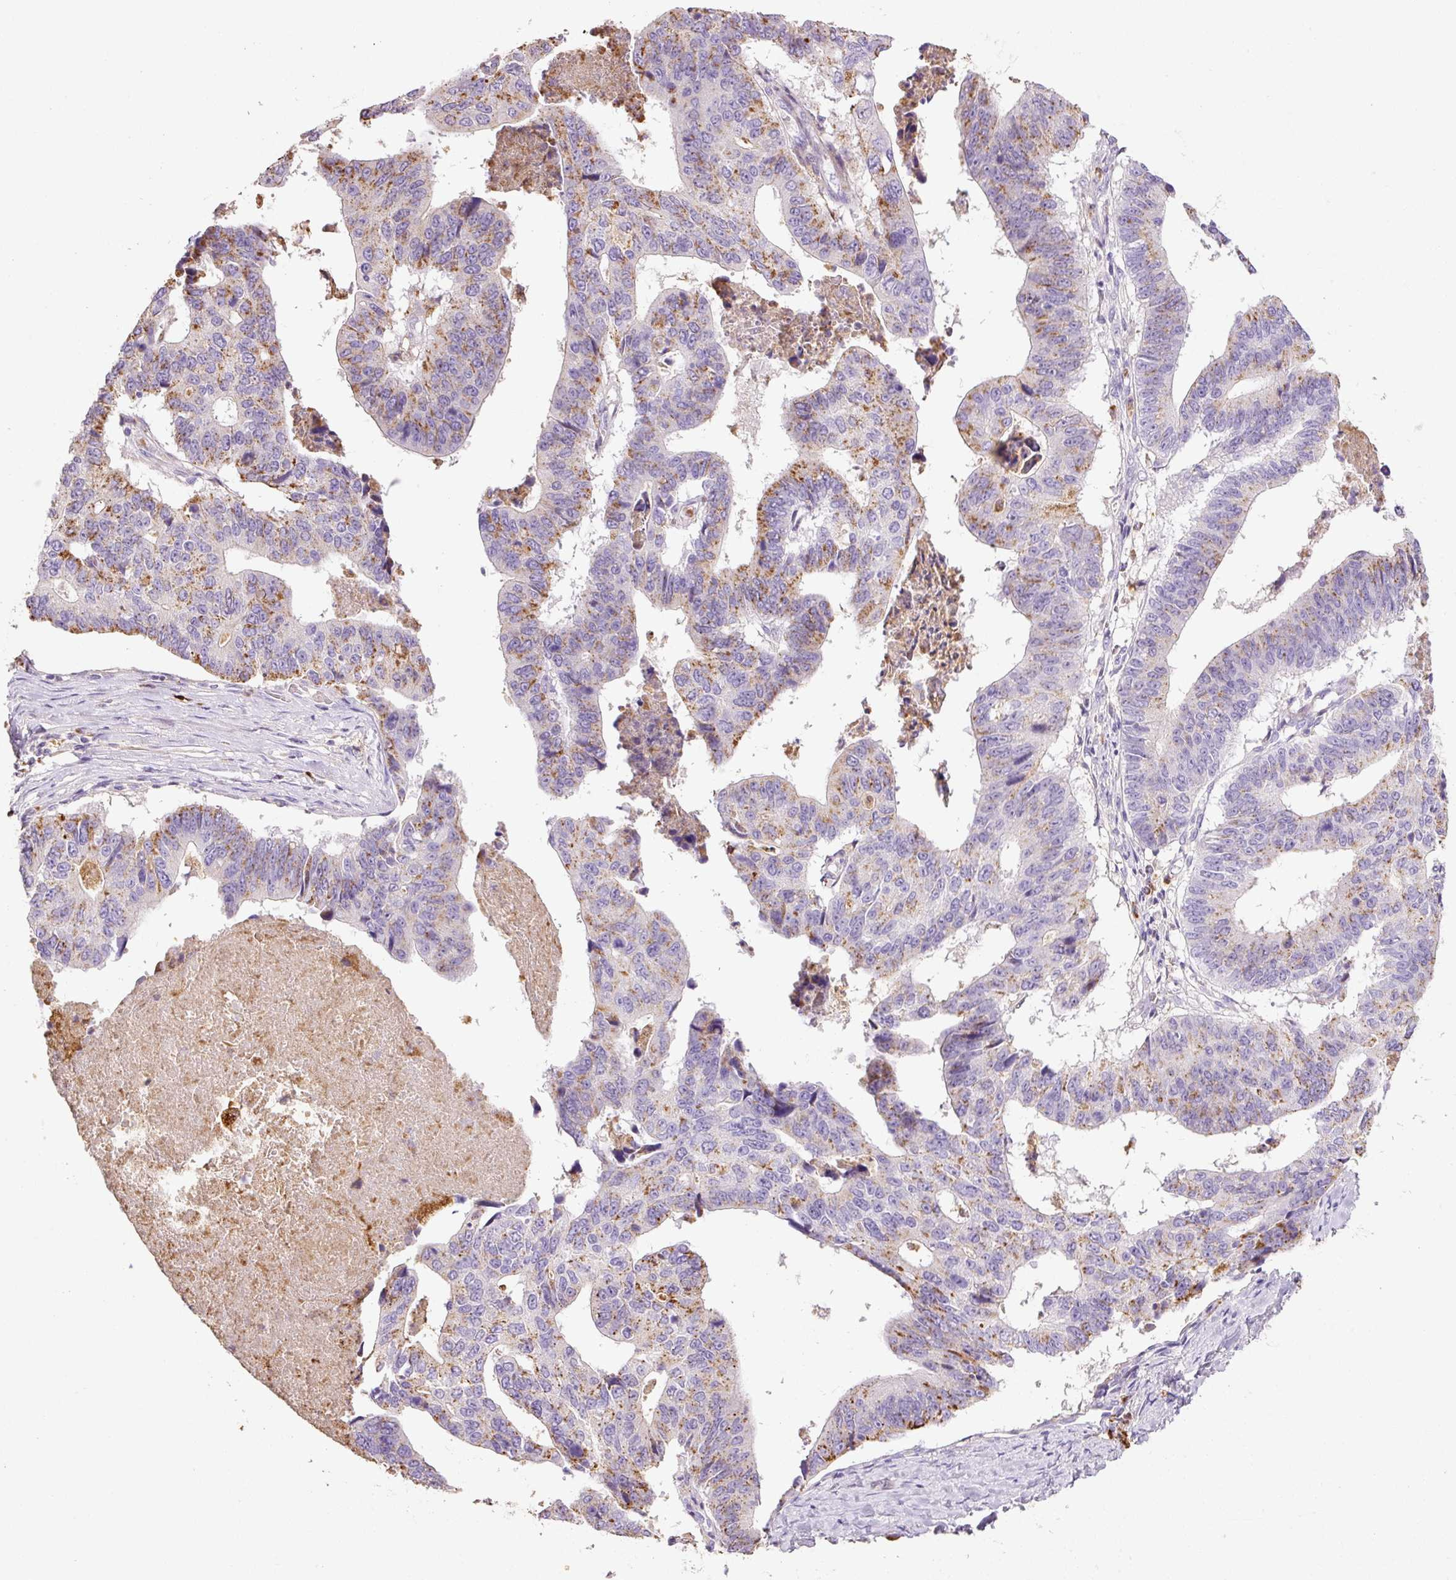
{"staining": {"intensity": "moderate", "quantity": "25%-75%", "location": "cytoplasmic/membranous"}, "tissue": "stomach cancer", "cell_type": "Tumor cells", "image_type": "cancer", "snomed": [{"axis": "morphology", "description": "Adenocarcinoma, NOS"}, {"axis": "topography", "description": "Stomach"}], "caption": "Stomach cancer (adenocarcinoma) stained with immunohistochemistry demonstrates moderate cytoplasmic/membranous positivity in about 25%-75% of tumor cells.", "gene": "TMC8", "patient": {"sex": "male", "age": 59}}